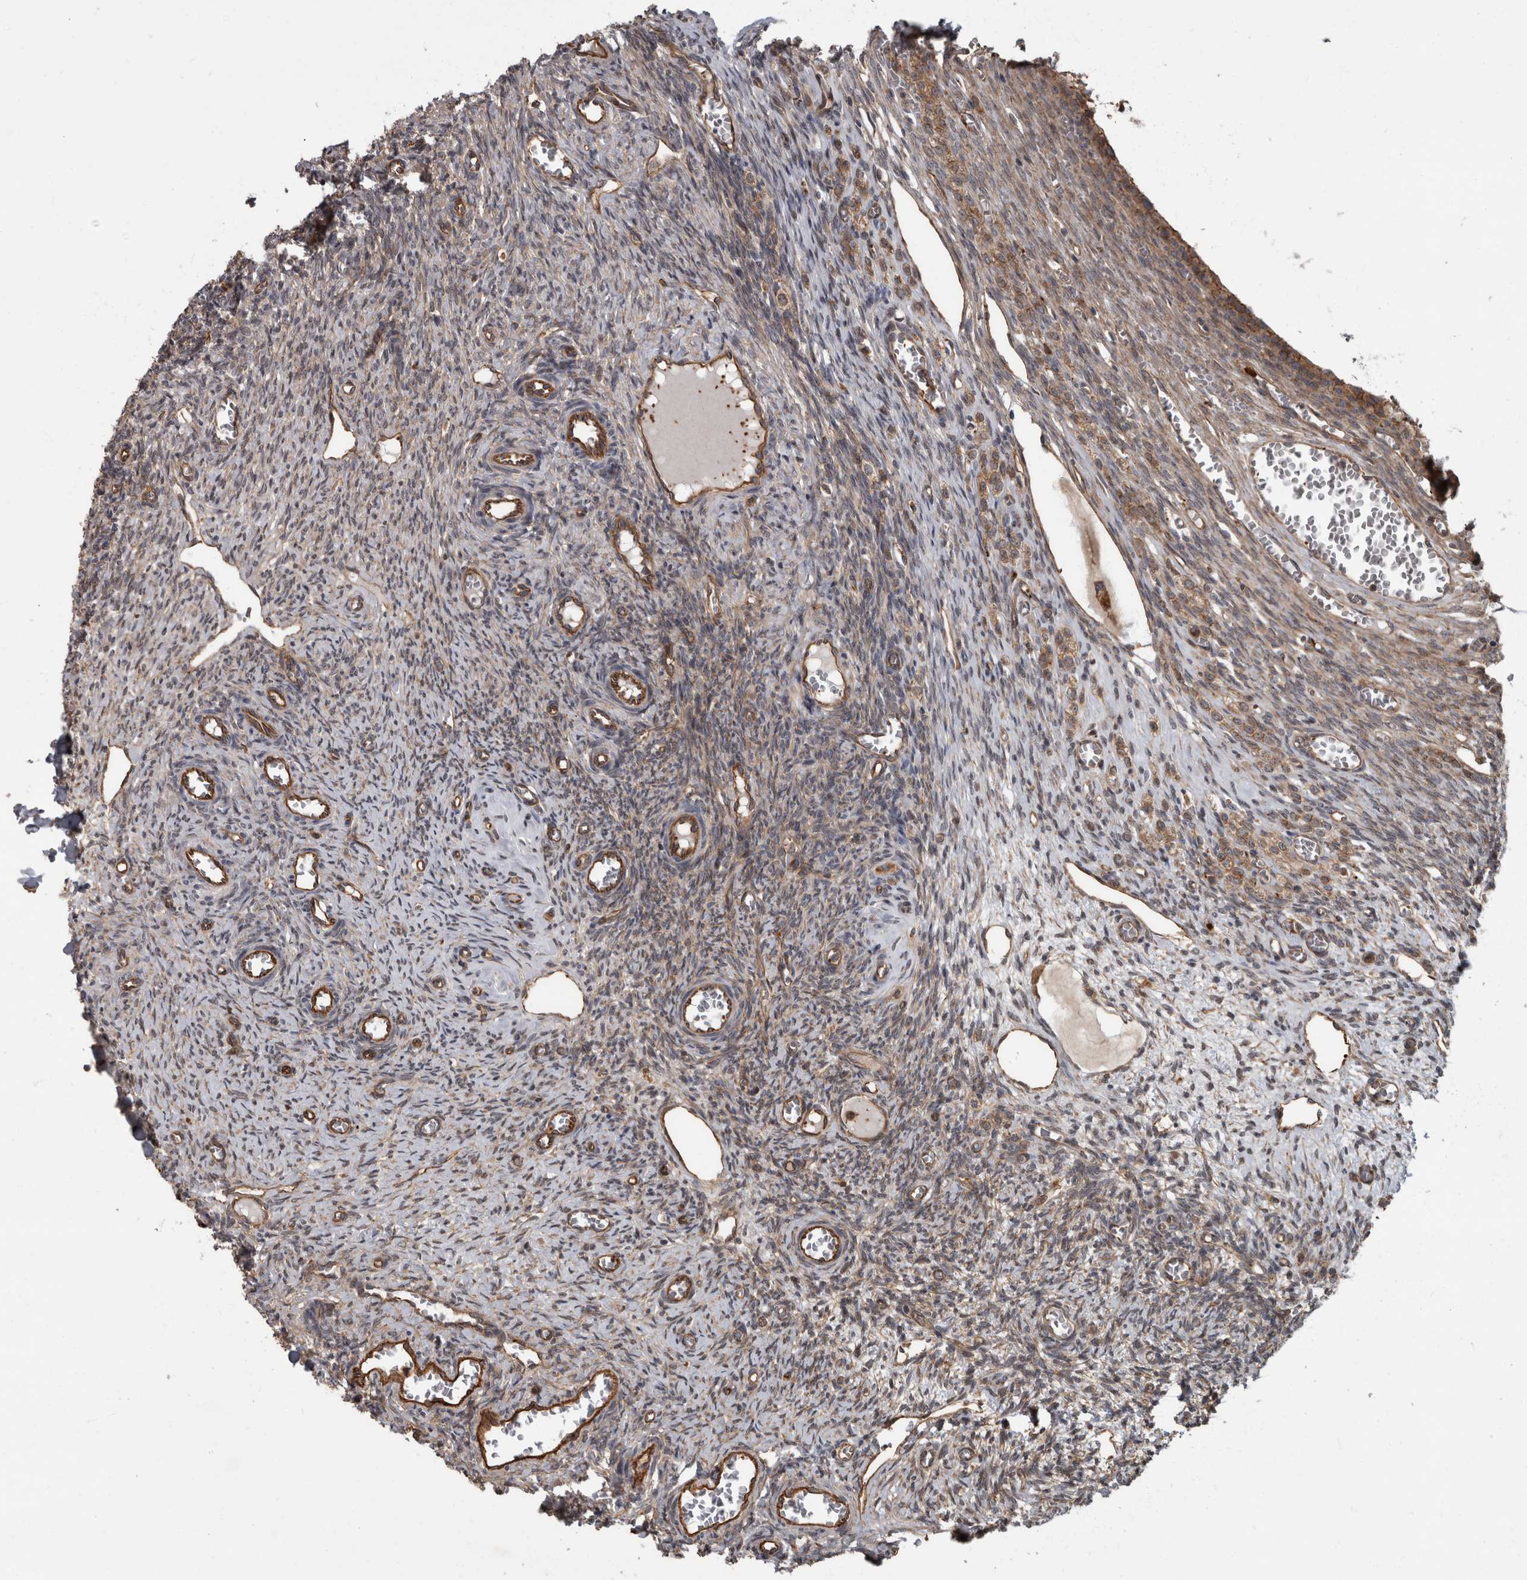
{"staining": {"intensity": "moderate", "quantity": "<25%", "location": "cytoplasmic/membranous"}, "tissue": "ovary", "cell_type": "Ovarian stroma cells", "image_type": "normal", "snomed": [{"axis": "morphology", "description": "Normal tissue, NOS"}, {"axis": "topography", "description": "Ovary"}], "caption": "Moderate cytoplasmic/membranous protein staining is seen in about <25% of ovarian stroma cells in ovary. (IHC, brightfield microscopy, high magnification).", "gene": "VEGFD", "patient": {"sex": "female", "age": 27}}